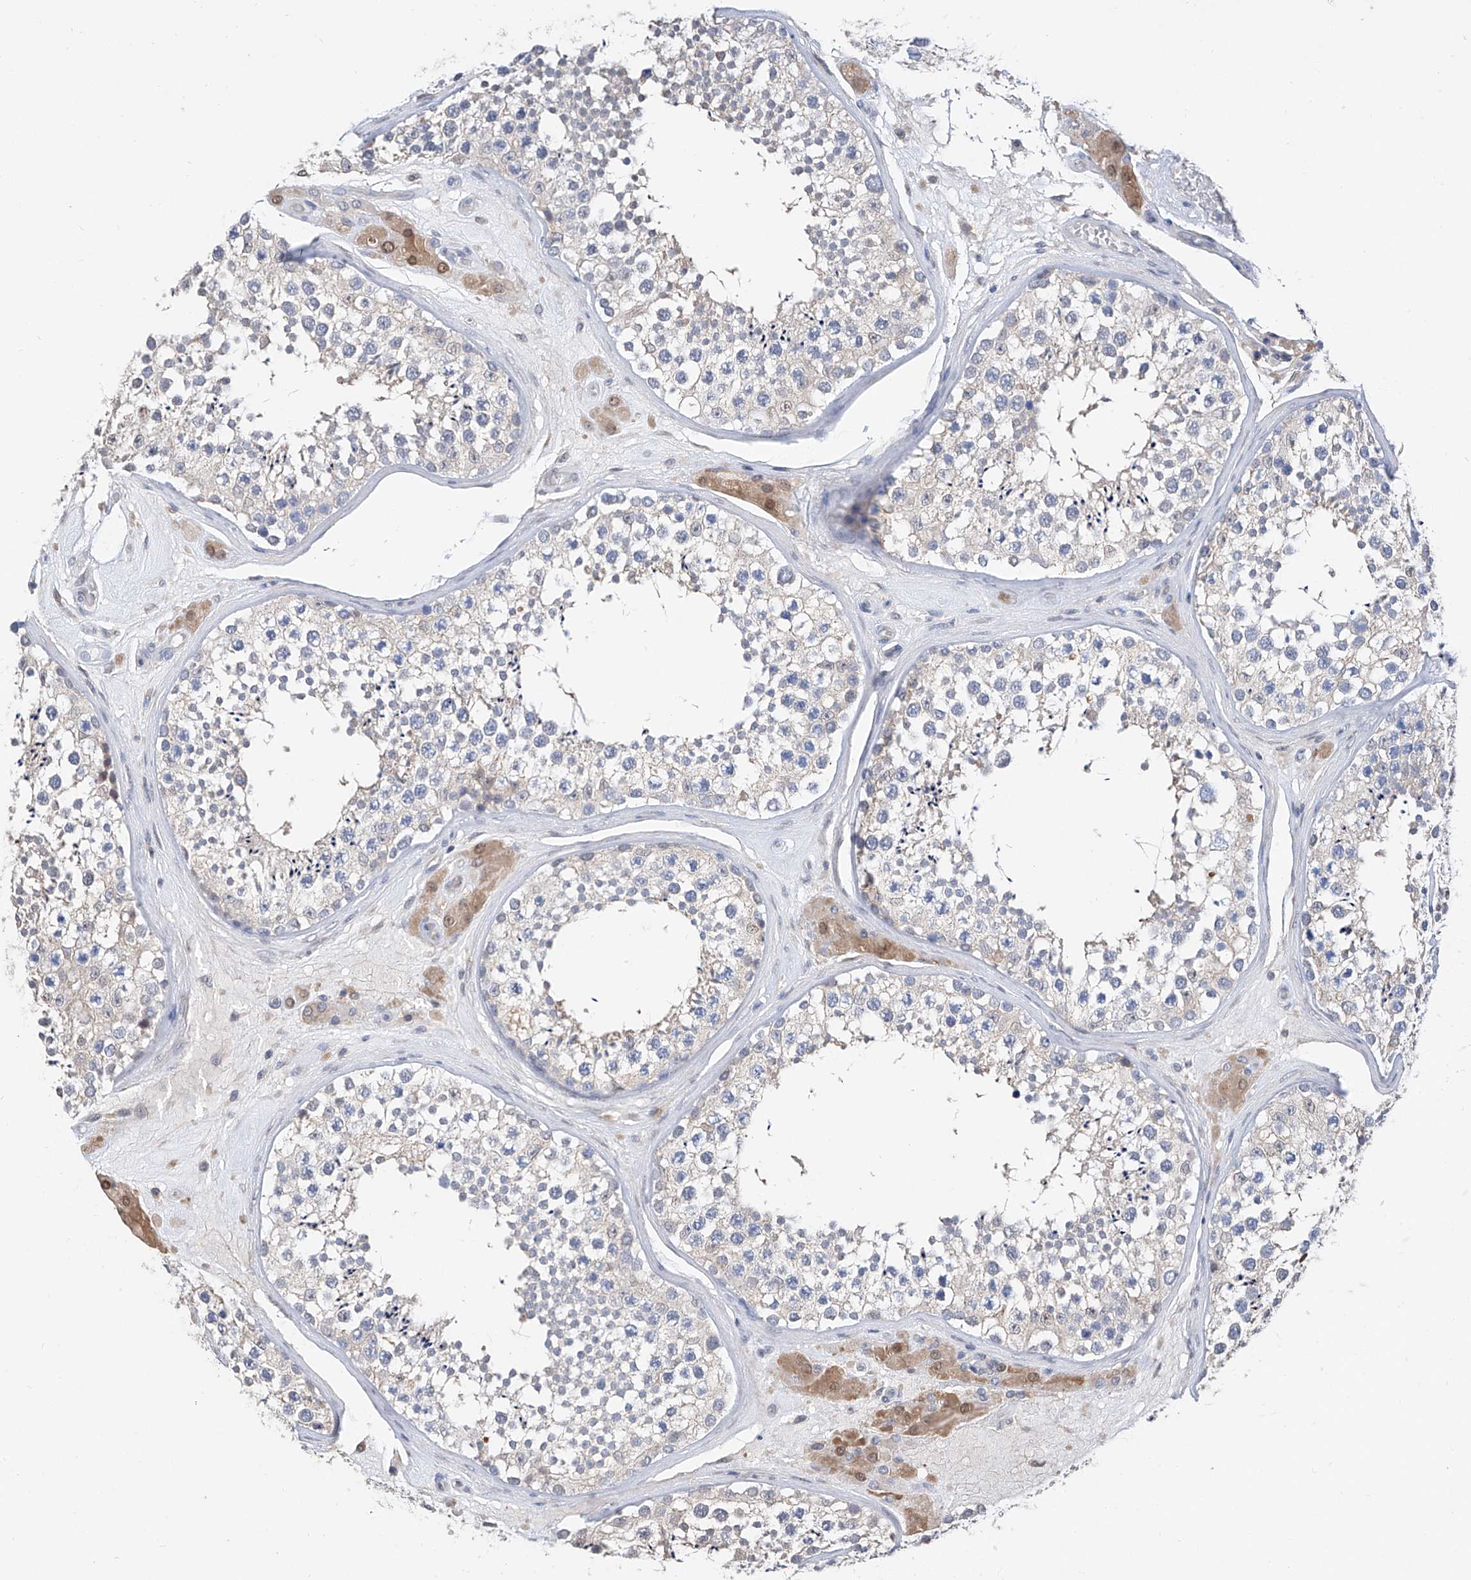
{"staining": {"intensity": "negative", "quantity": "none", "location": "none"}, "tissue": "testis", "cell_type": "Cells in seminiferous ducts", "image_type": "normal", "snomed": [{"axis": "morphology", "description": "Normal tissue, NOS"}, {"axis": "topography", "description": "Testis"}], "caption": "Human testis stained for a protein using IHC displays no expression in cells in seminiferous ducts.", "gene": "FUCA2", "patient": {"sex": "male", "age": 46}}